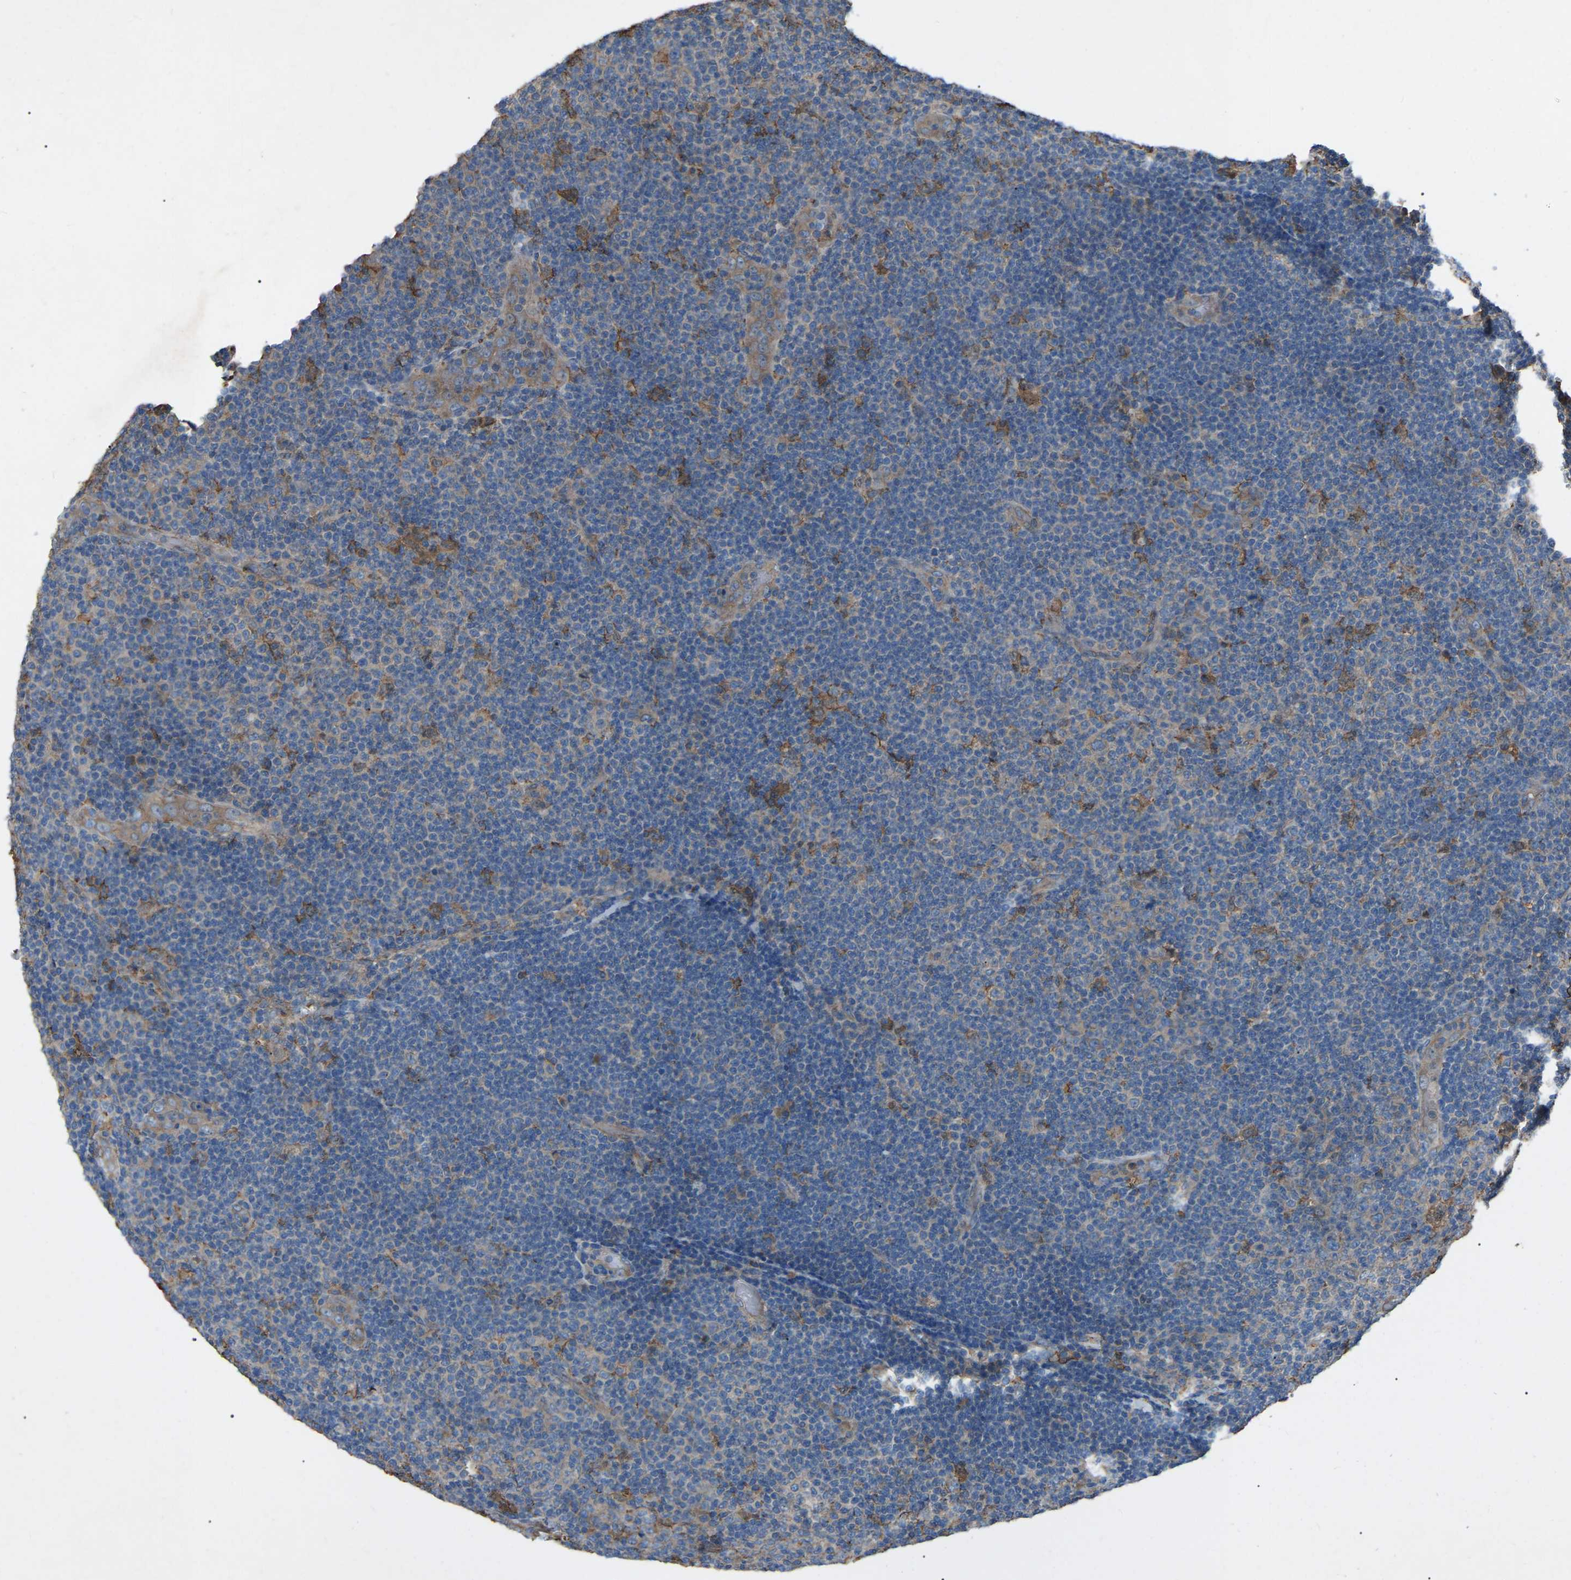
{"staining": {"intensity": "moderate", "quantity": "25%-75%", "location": "cytoplasmic/membranous"}, "tissue": "lymphoma", "cell_type": "Tumor cells", "image_type": "cancer", "snomed": [{"axis": "morphology", "description": "Malignant lymphoma, non-Hodgkin's type, Low grade"}, {"axis": "topography", "description": "Lymph node"}], "caption": "Immunohistochemical staining of human lymphoma shows medium levels of moderate cytoplasmic/membranous protein positivity in approximately 25%-75% of tumor cells.", "gene": "AIMP1", "patient": {"sex": "male", "age": 83}}